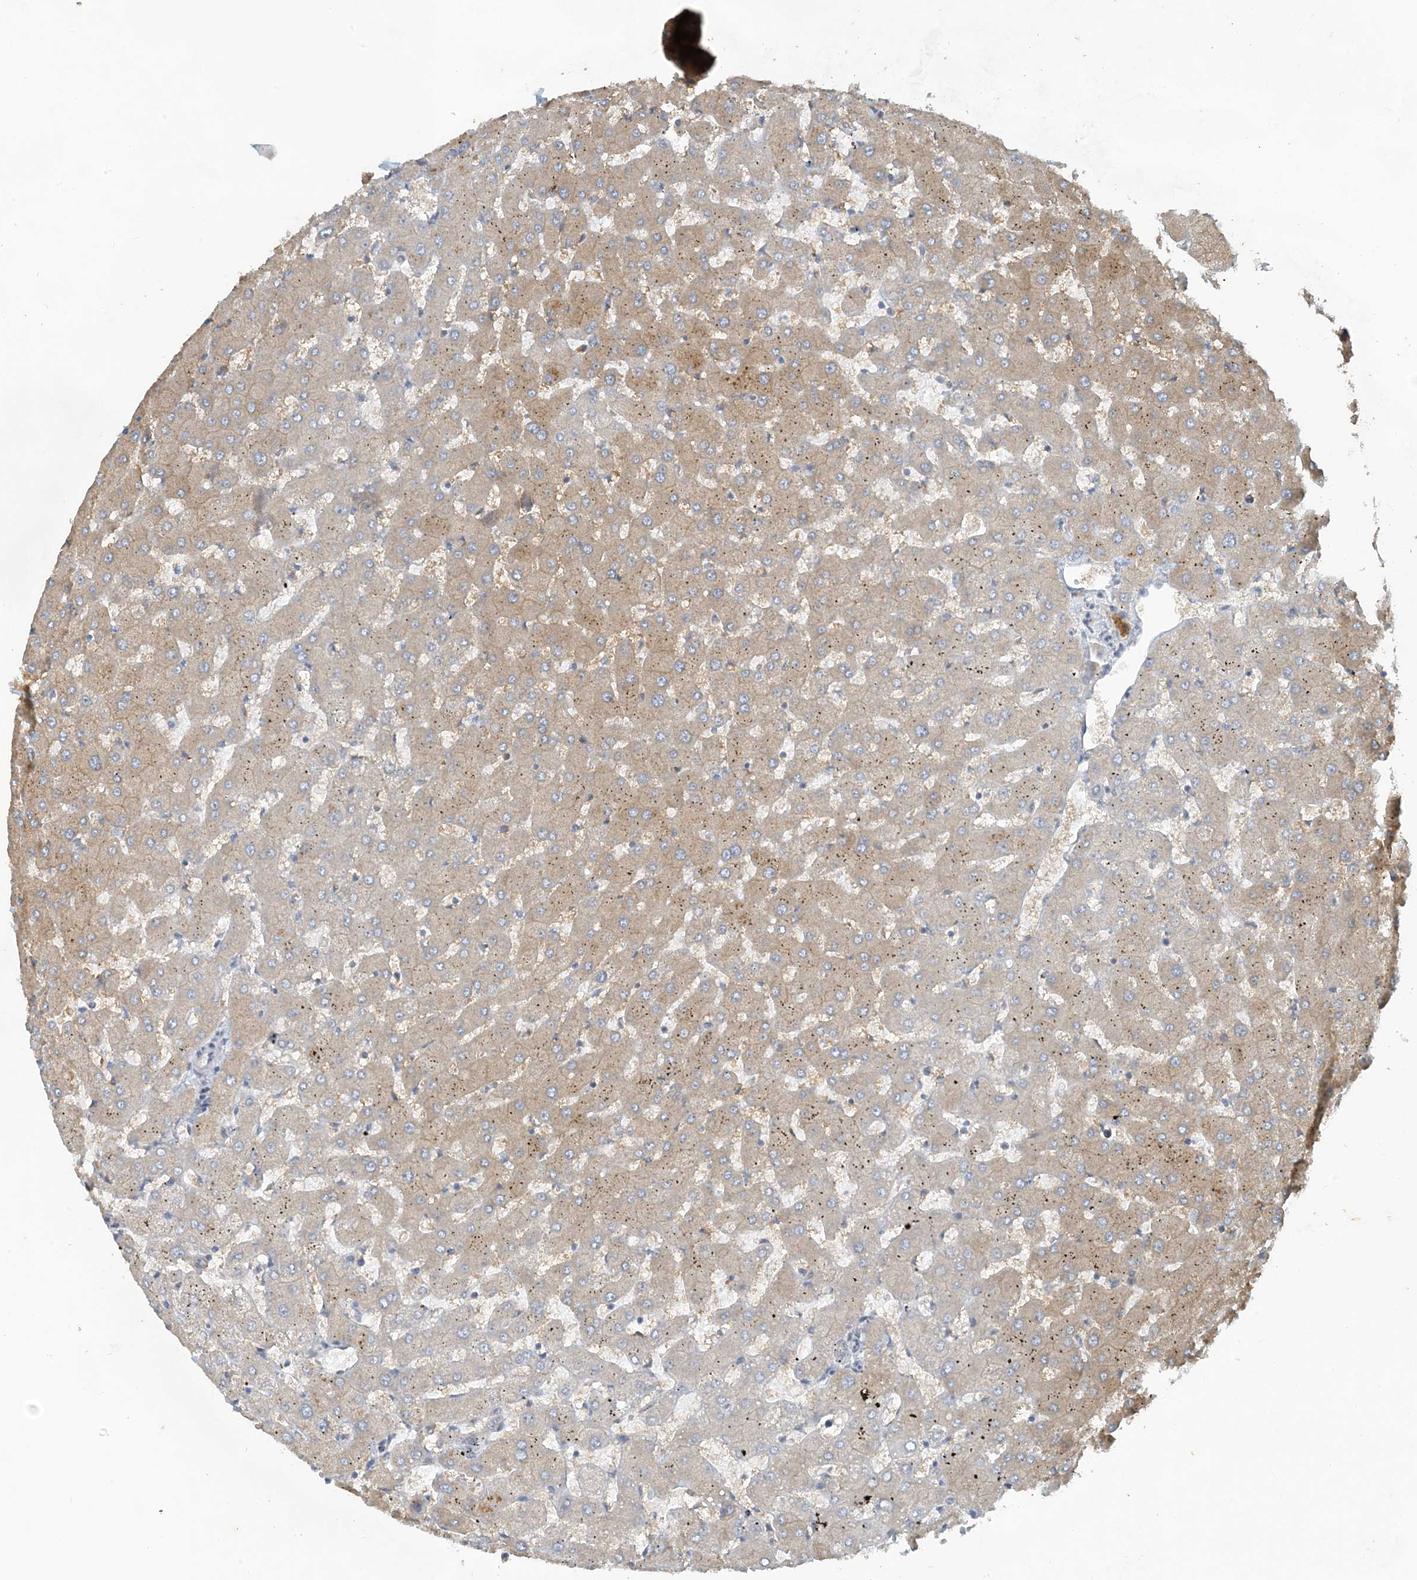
{"staining": {"intensity": "negative", "quantity": "none", "location": "none"}, "tissue": "liver", "cell_type": "Cholangiocytes", "image_type": "normal", "snomed": [{"axis": "morphology", "description": "Normal tissue, NOS"}, {"axis": "topography", "description": "Liver"}], "caption": "Immunohistochemistry of benign liver displays no staining in cholangiocytes. (Immunohistochemistry, brightfield microscopy, high magnification).", "gene": "CDS1", "patient": {"sex": "female", "age": 63}}